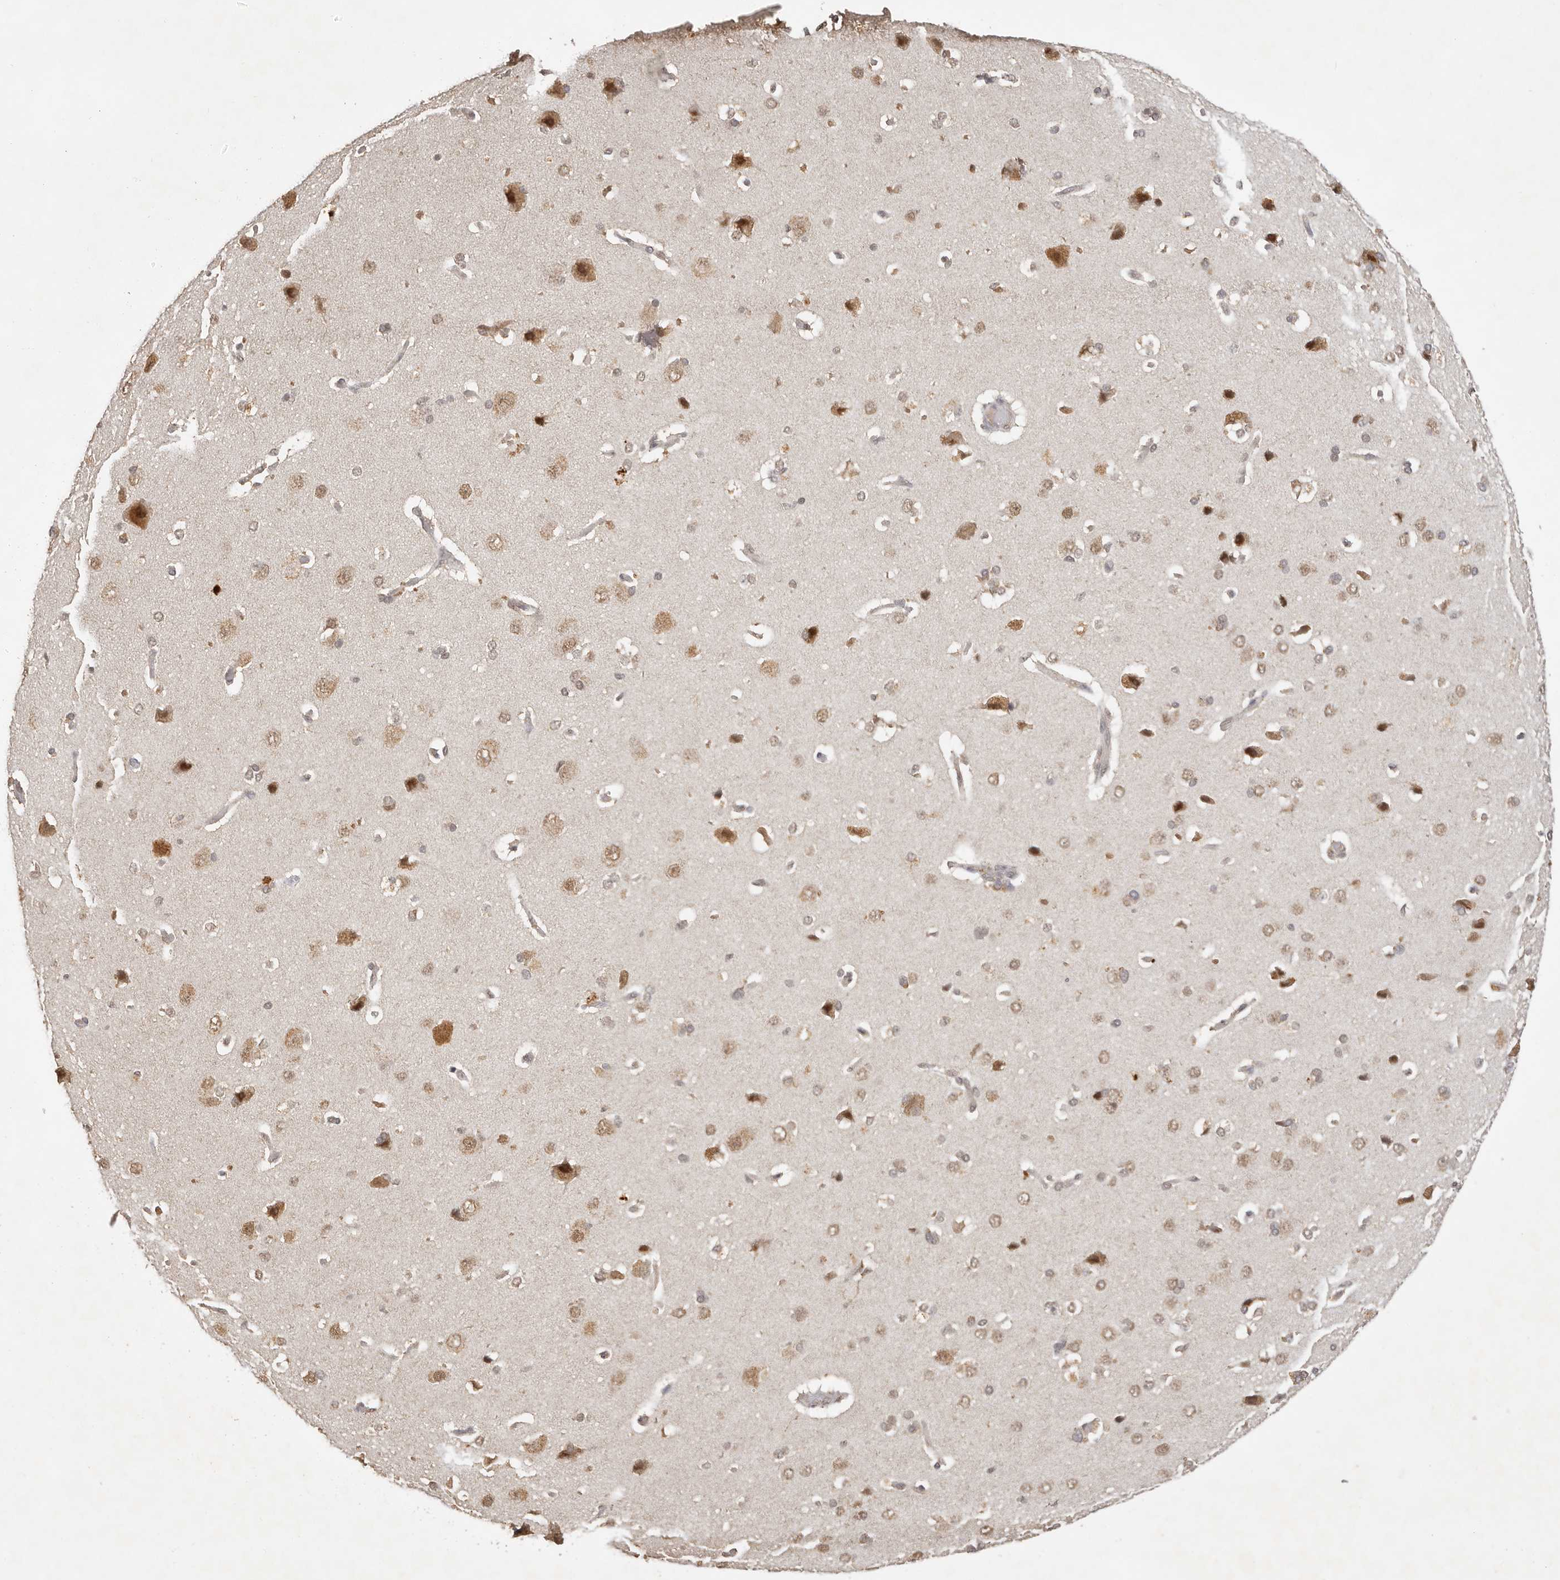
{"staining": {"intensity": "weak", "quantity": ">75%", "location": "cytoplasmic/membranous"}, "tissue": "cerebral cortex", "cell_type": "Endothelial cells", "image_type": "normal", "snomed": [{"axis": "morphology", "description": "Normal tissue, NOS"}, {"axis": "topography", "description": "Cerebral cortex"}], "caption": "A low amount of weak cytoplasmic/membranous positivity is appreciated in approximately >75% of endothelial cells in unremarkable cerebral cortex. (DAB IHC, brown staining for protein, blue staining for nuclei).", "gene": "SEC14L1", "patient": {"sex": "male", "age": 62}}